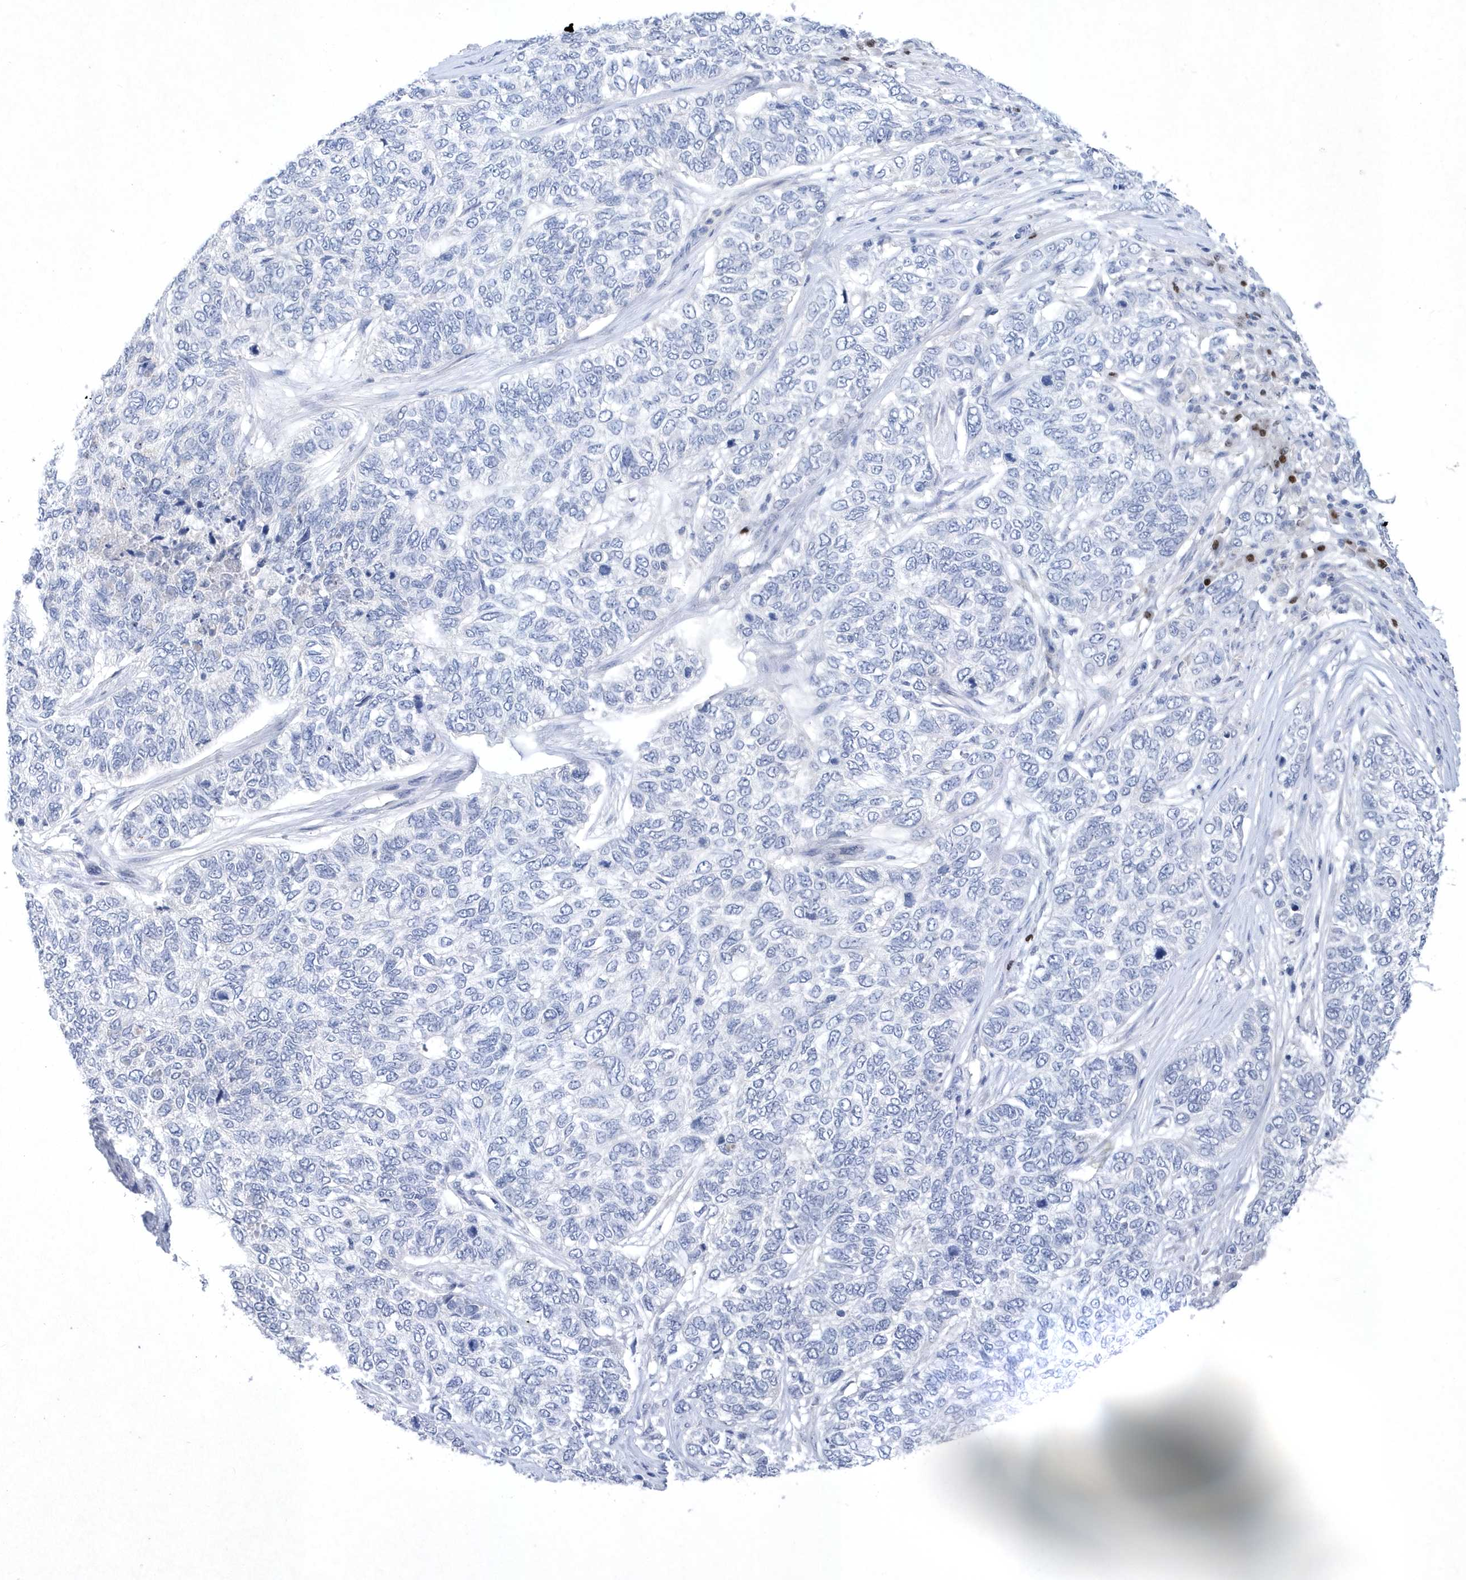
{"staining": {"intensity": "negative", "quantity": "none", "location": "none"}, "tissue": "skin cancer", "cell_type": "Tumor cells", "image_type": "cancer", "snomed": [{"axis": "morphology", "description": "Basal cell carcinoma"}, {"axis": "topography", "description": "Skin"}], "caption": "This is a micrograph of immunohistochemistry staining of basal cell carcinoma (skin), which shows no expression in tumor cells. The staining was performed using DAB to visualize the protein expression in brown, while the nuclei were stained in blue with hematoxylin (Magnification: 20x).", "gene": "BHLHA15", "patient": {"sex": "female", "age": 65}}